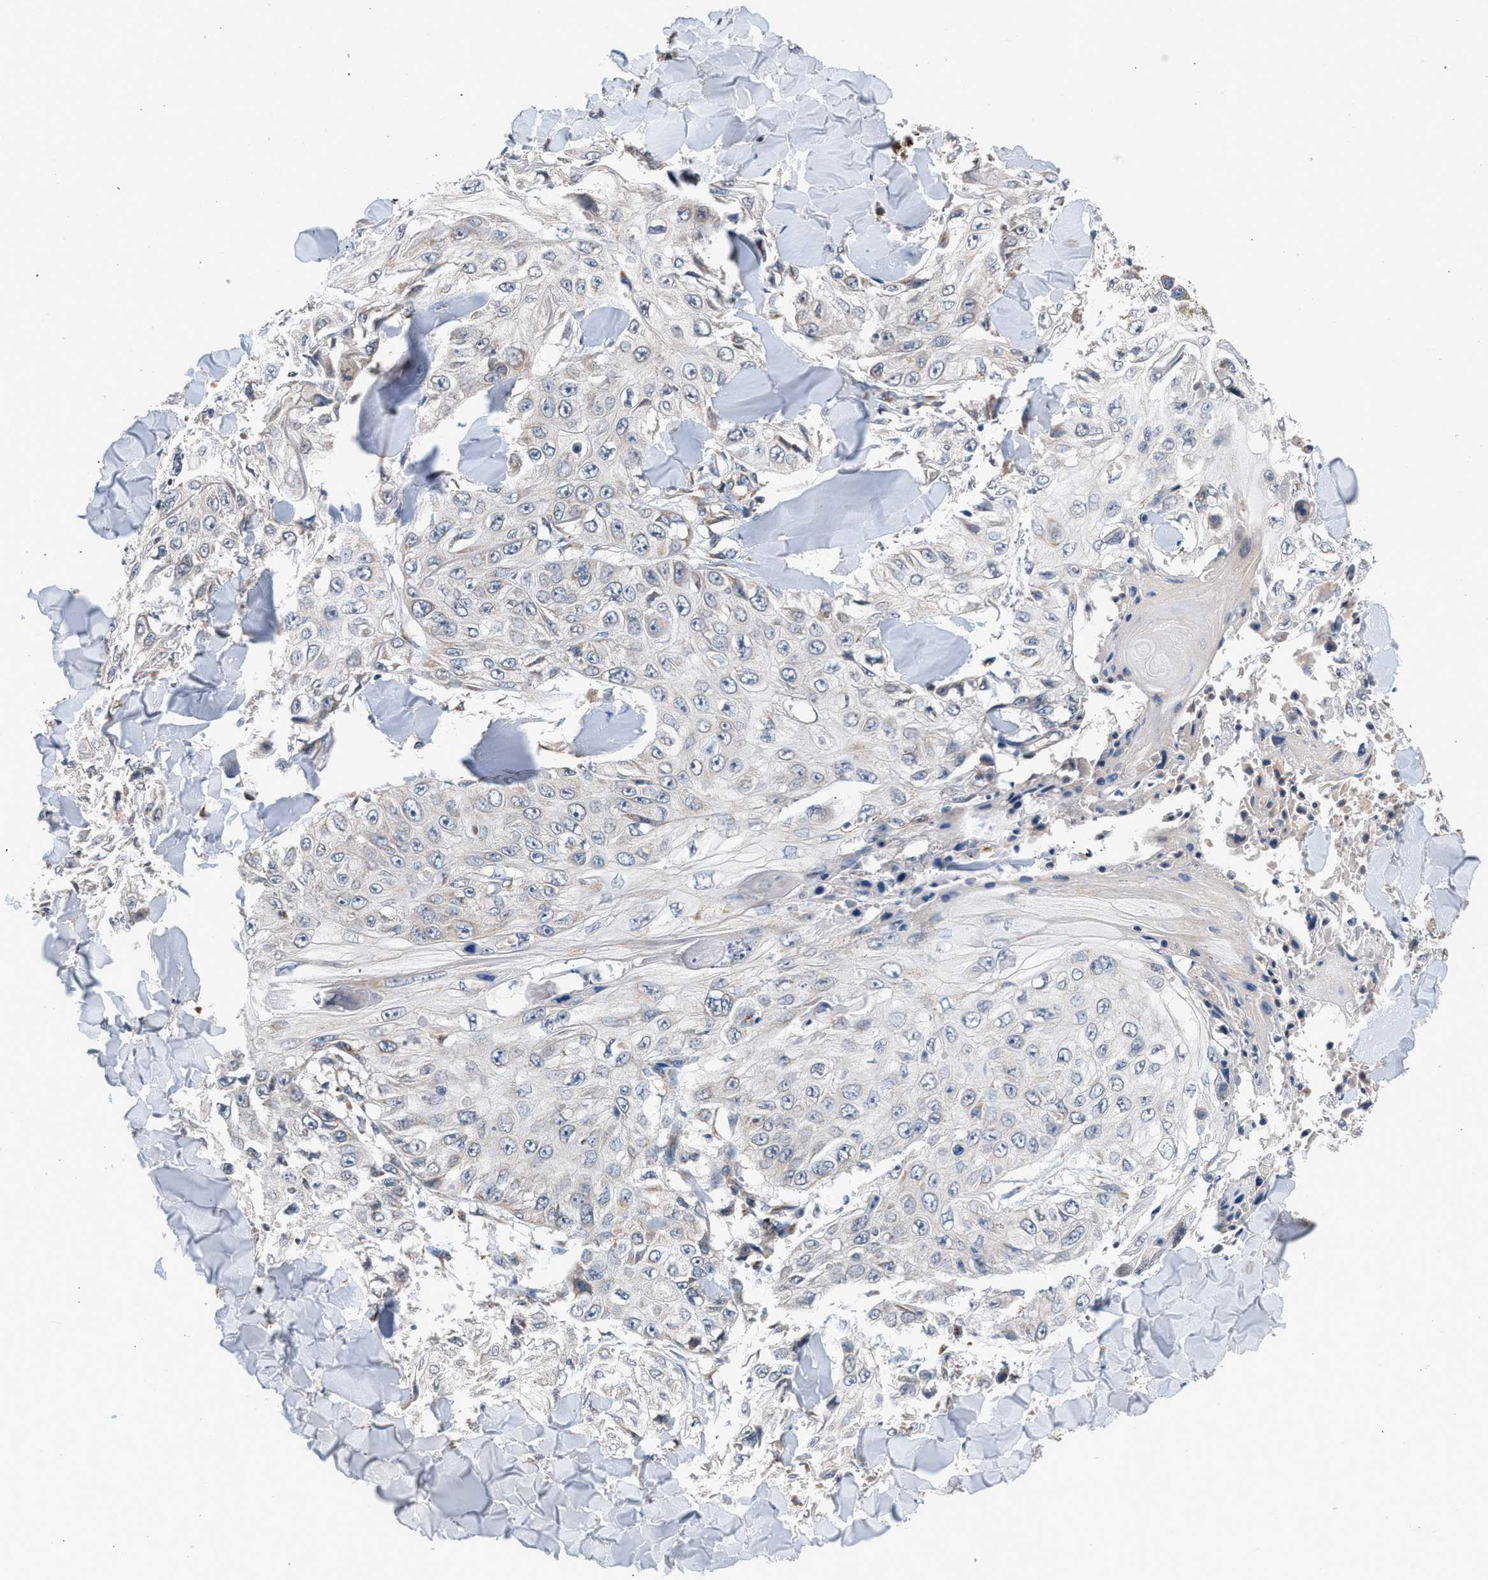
{"staining": {"intensity": "negative", "quantity": "none", "location": "none"}, "tissue": "skin cancer", "cell_type": "Tumor cells", "image_type": "cancer", "snomed": [{"axis": "morphology", "description": "Squamous cell carcinoma, NOS"}, {"axis": "topography", "description": "Skin"}], "caption": "Squamous cell carcinoma (skin) was stained to show a protein in brown. There is no significant expression in tumor cells.", "gene": "PIM1", "patient": {"sex": "male", "age": 86}}